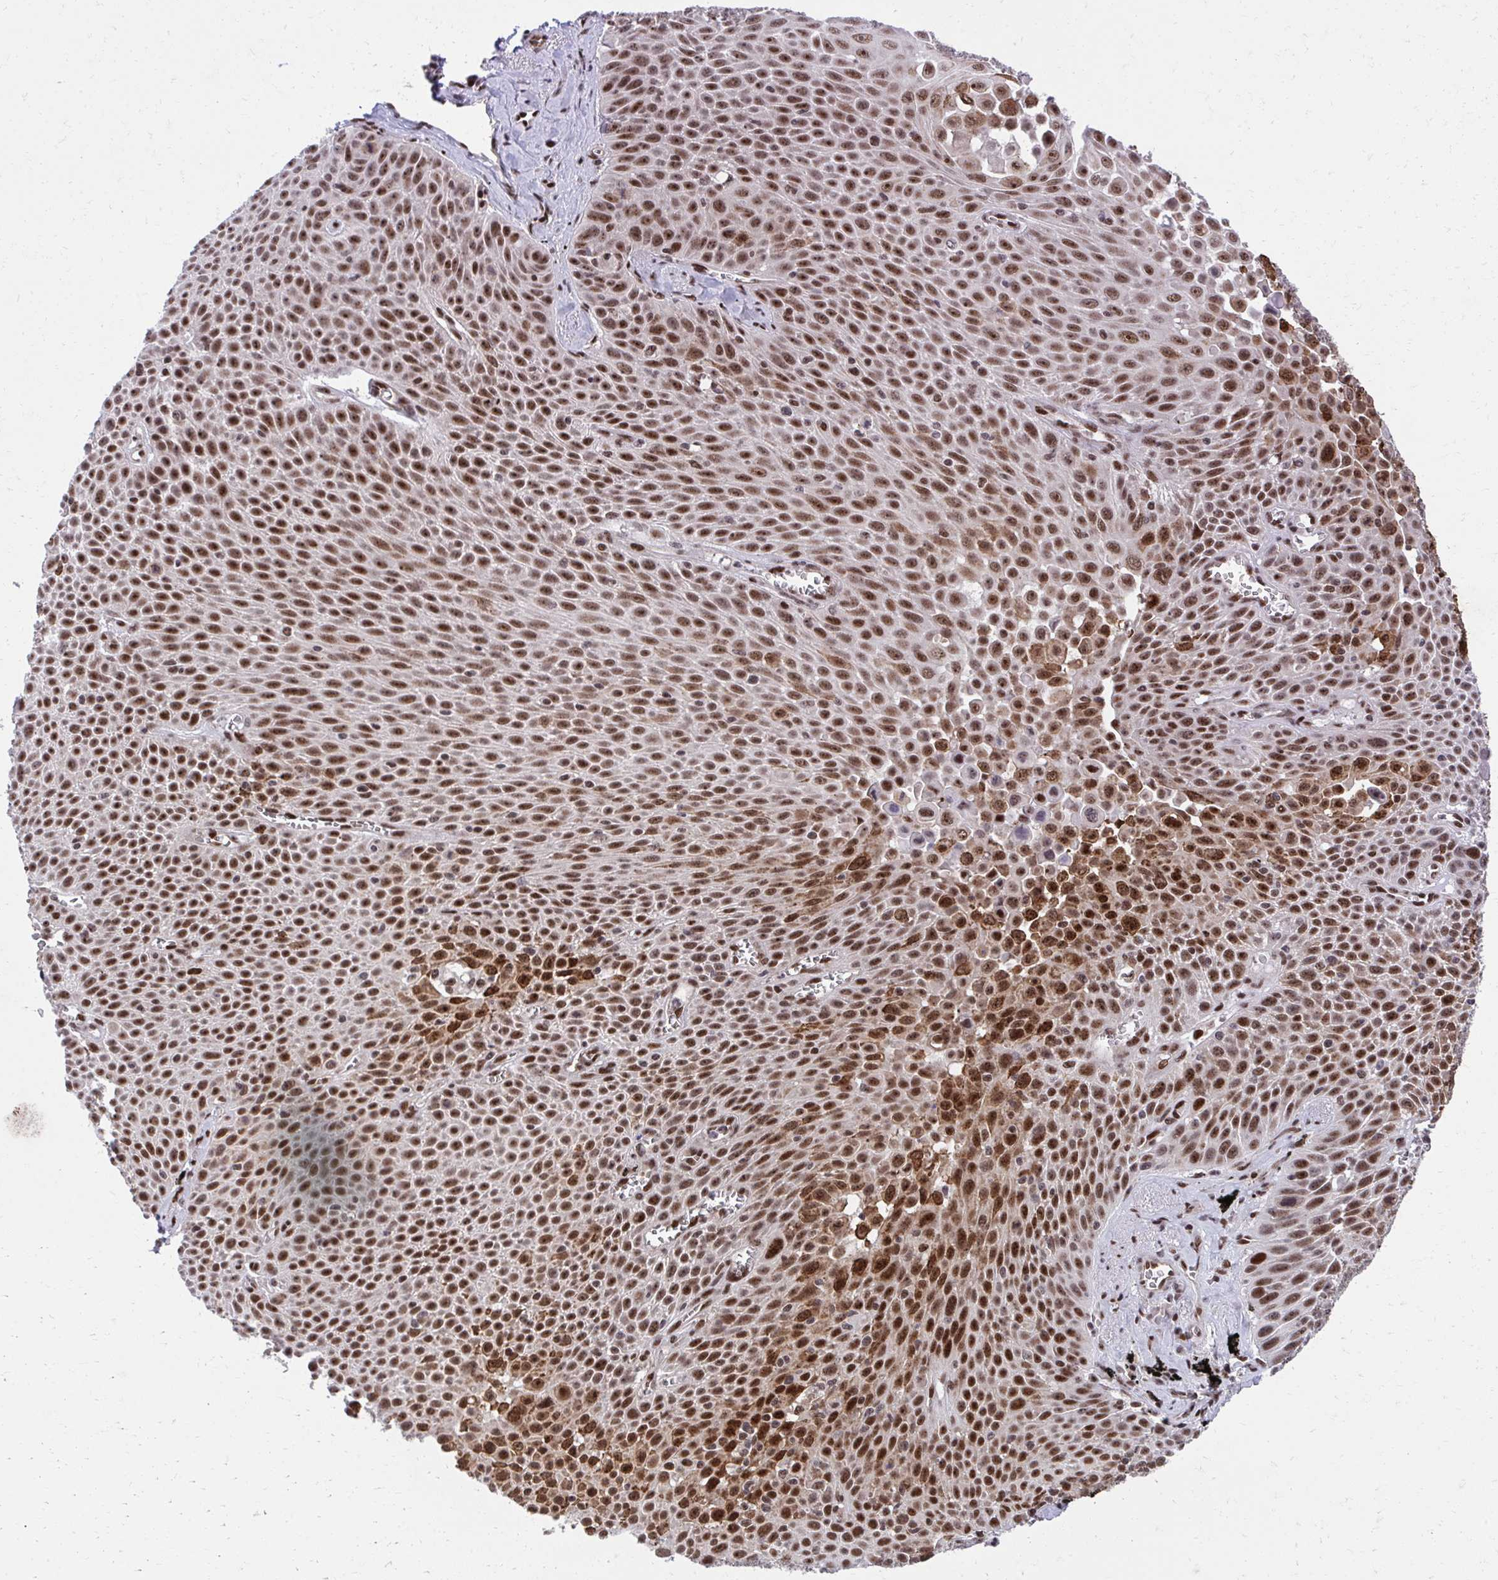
{"staining": {"intensity": "strong", "quantity": ">75%", "location": "cytoplasmic/membranous,nuclear"}, "tissue": "lung cancer", "cell_type": "Tumor cells", "image_type": "cancer", "snomed": [{"axis": "morphology", "description": "Squamous cell carcinoma, NOS"}, {"axis": "morphology", "description": "Squamous cell carcinoma, metastatic, NOS"}, {"axis": "topography", "description": "Lymph node"}, {"axis": "topography", "description": "Lung"}], "caption": "A high-resolution image shows immunohistochemistry (IHC) staining of squamous cell carcinoma (lung), which displays strong cytoplasmic/membranous and nuclear expression in about >75% of tumor cells.", "gene": "HOXA4", "patient": {"sex": "female", "age": 62}}